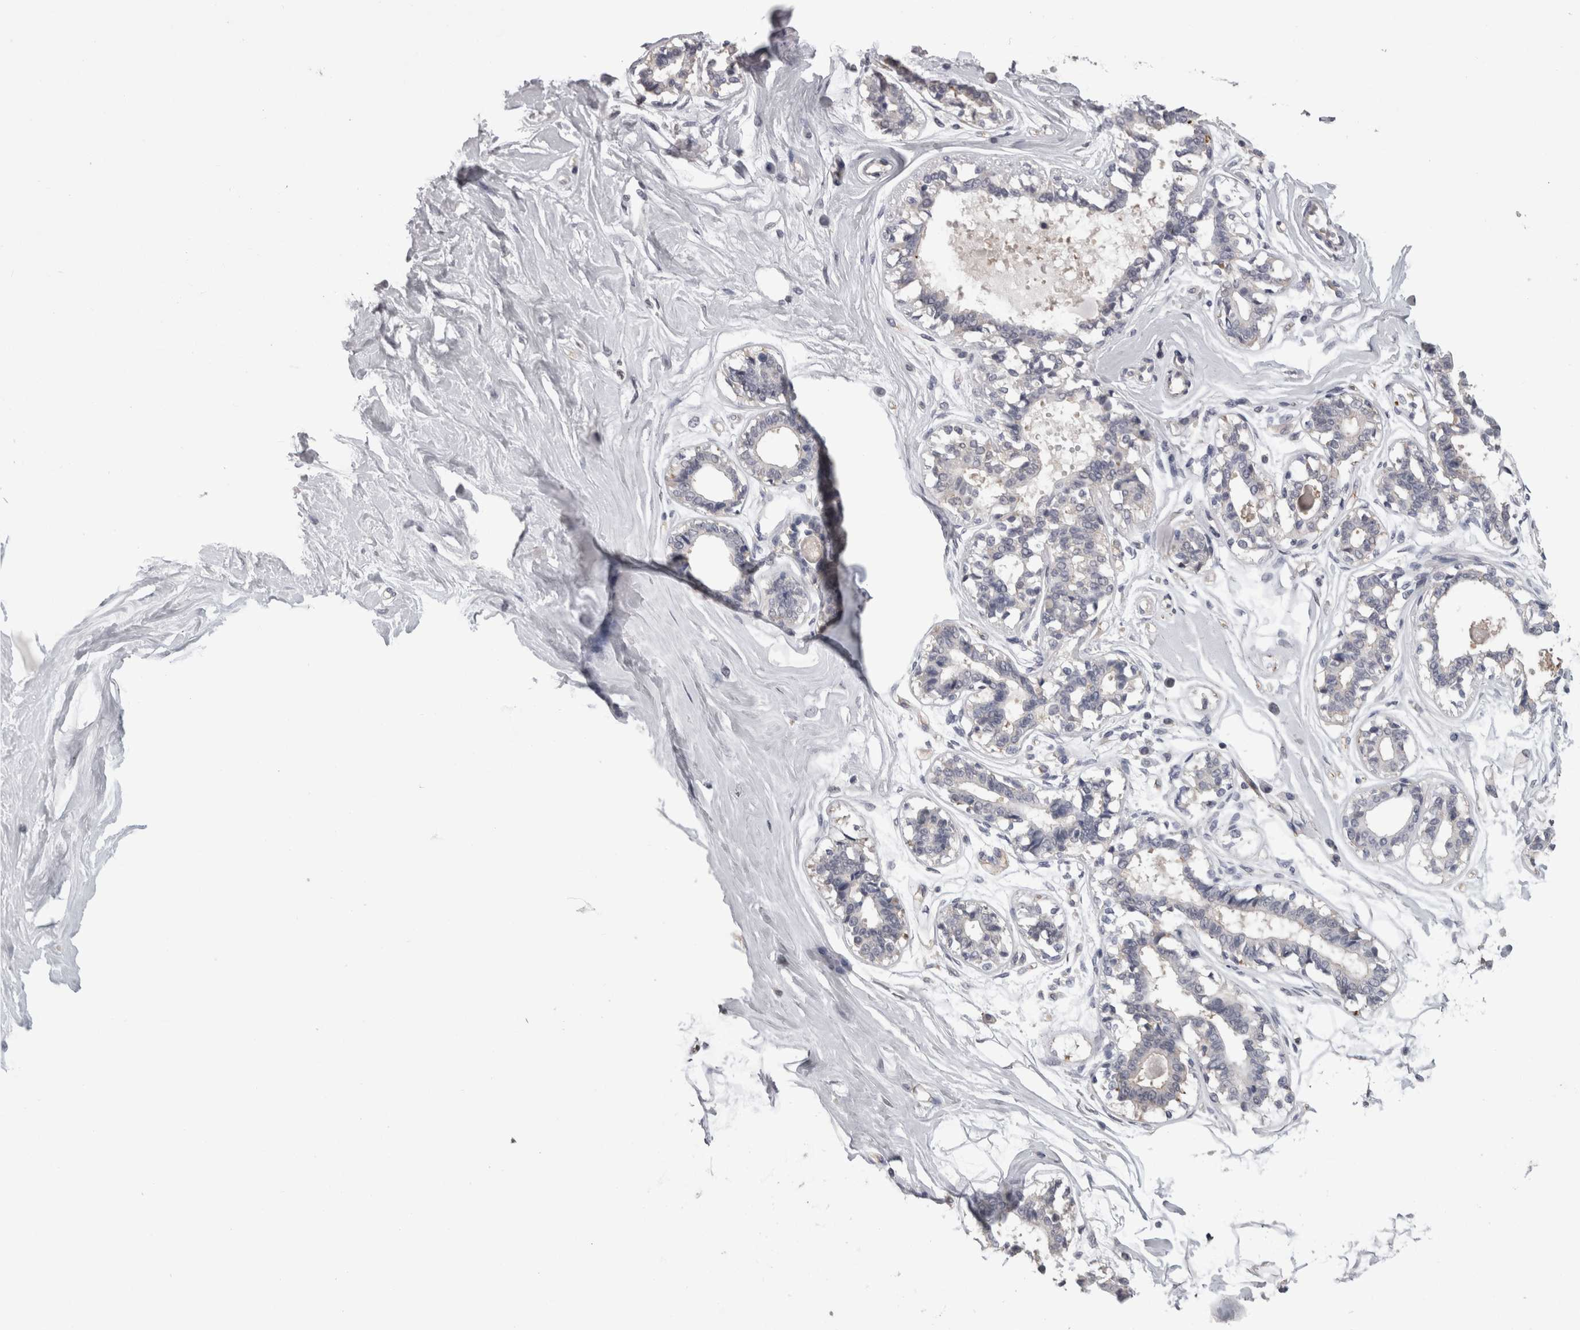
{"staining": {"intensity": "negative", "quantity": "none", "location": "none"}, "tissue": "breast", "cell_type": "Glandular cells", "image_type": "normal", "snomed": [{"axis": "morphology", "description": "Normal tissue, NOS"}, {"axis": "topography", "description": "Breast"}], "caption": "This is an immunohistochemistry micrograph of normal human breast. There is no staining in glandular cells.", "gene": "LYZL6", "patient": {"sex": "female", "age": 45}}